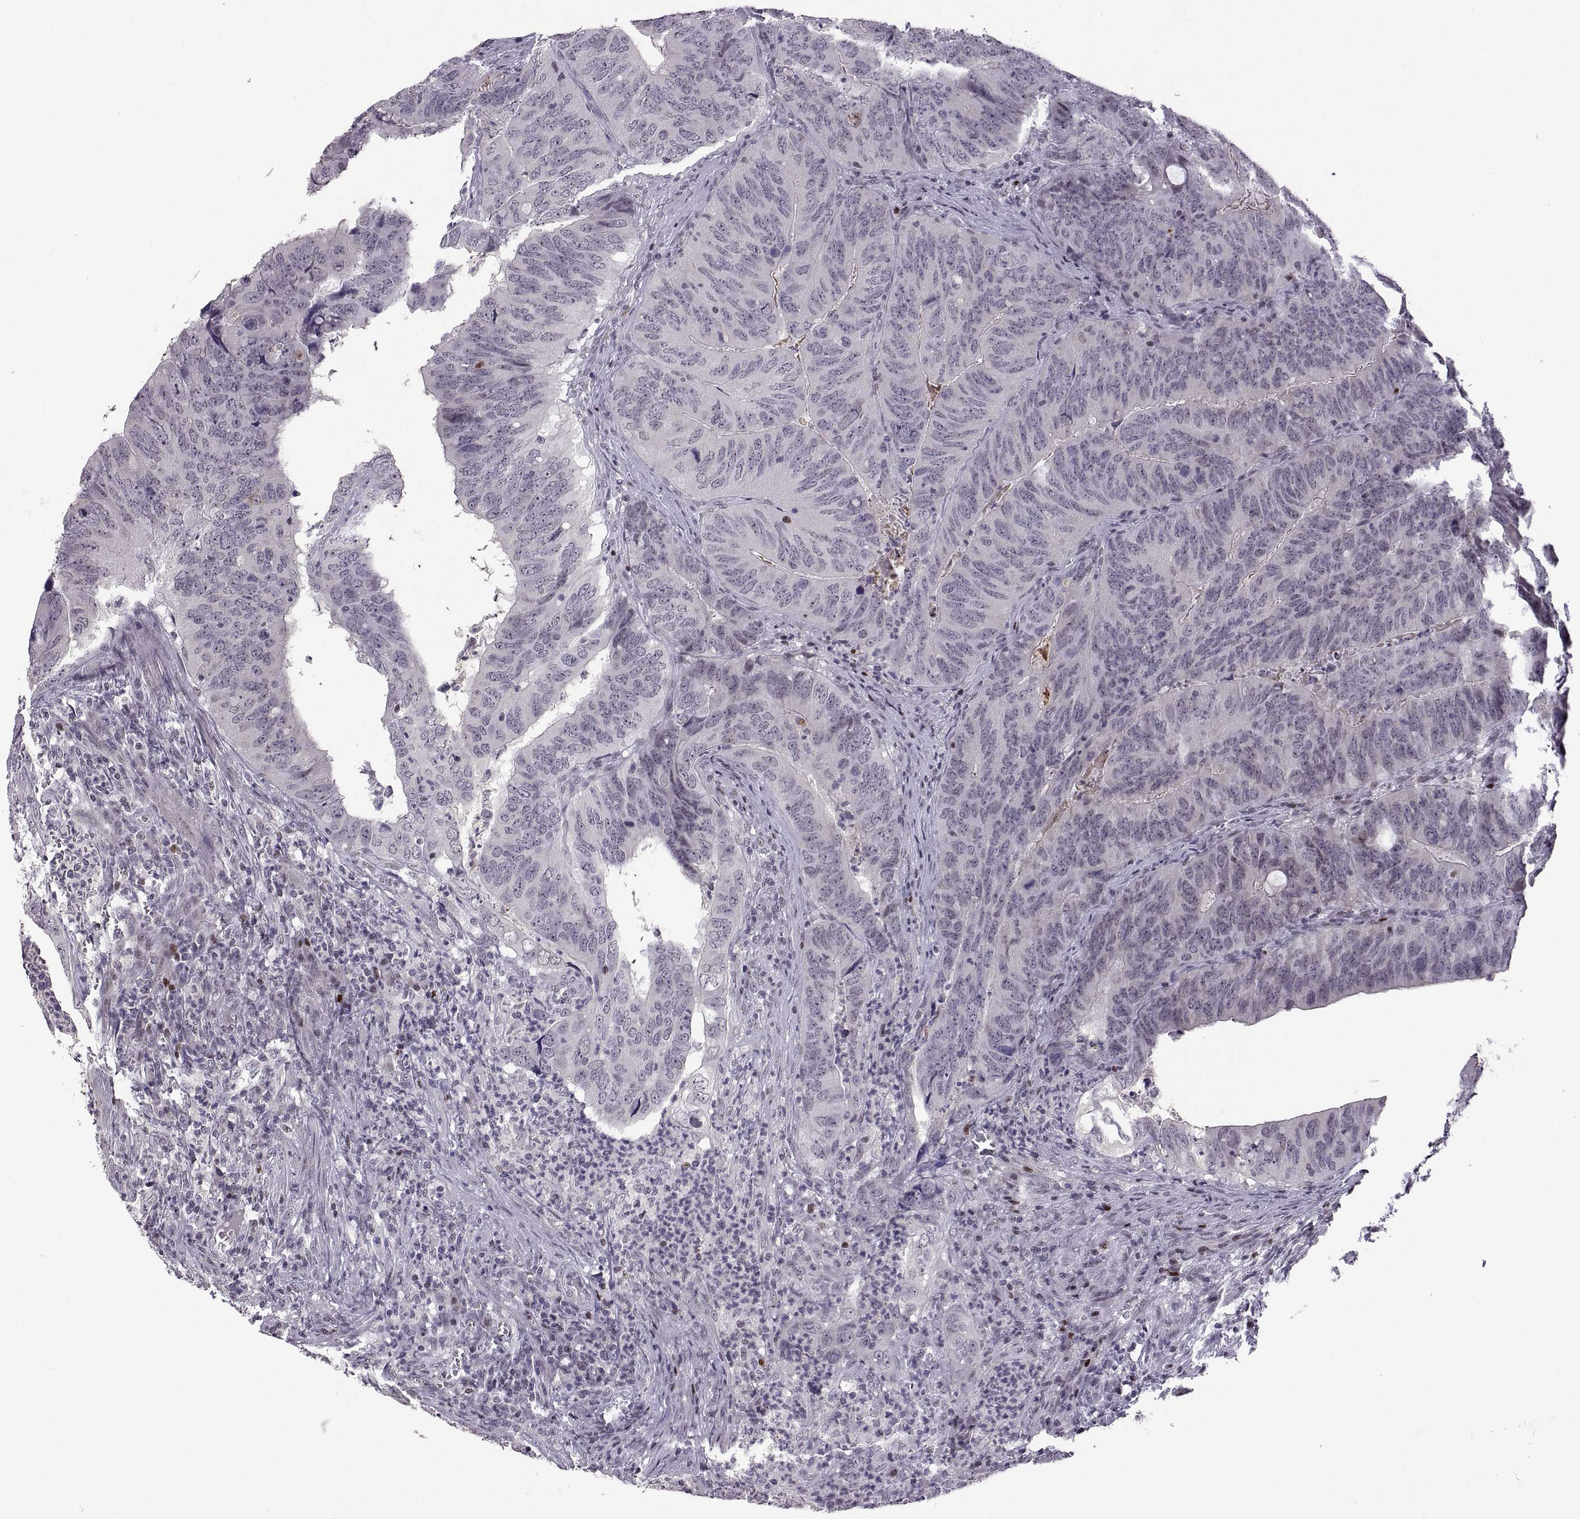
{"staining": {"intensity": "negative", "quantity": "none", "location": "none"}, "tissue": "colorectal cancer", "cell_type": "Tumor cells", "image_type": "cancer", "snomed": [{"axis": "morphology", "description": "Adenocarcinoma, NOS"}, {"axis": "topography", "description": "Colon"}], "caption": "Protein analysis of colorectal adenocarcinoma shows no significant expression in tumor cells. Brightfield microscopy of IHC stained with DAB (brown) and hematoxylin (blue), captured at high magnification.", "gene": "NEK2", "patient": {"sex": "male", "age": 79}}